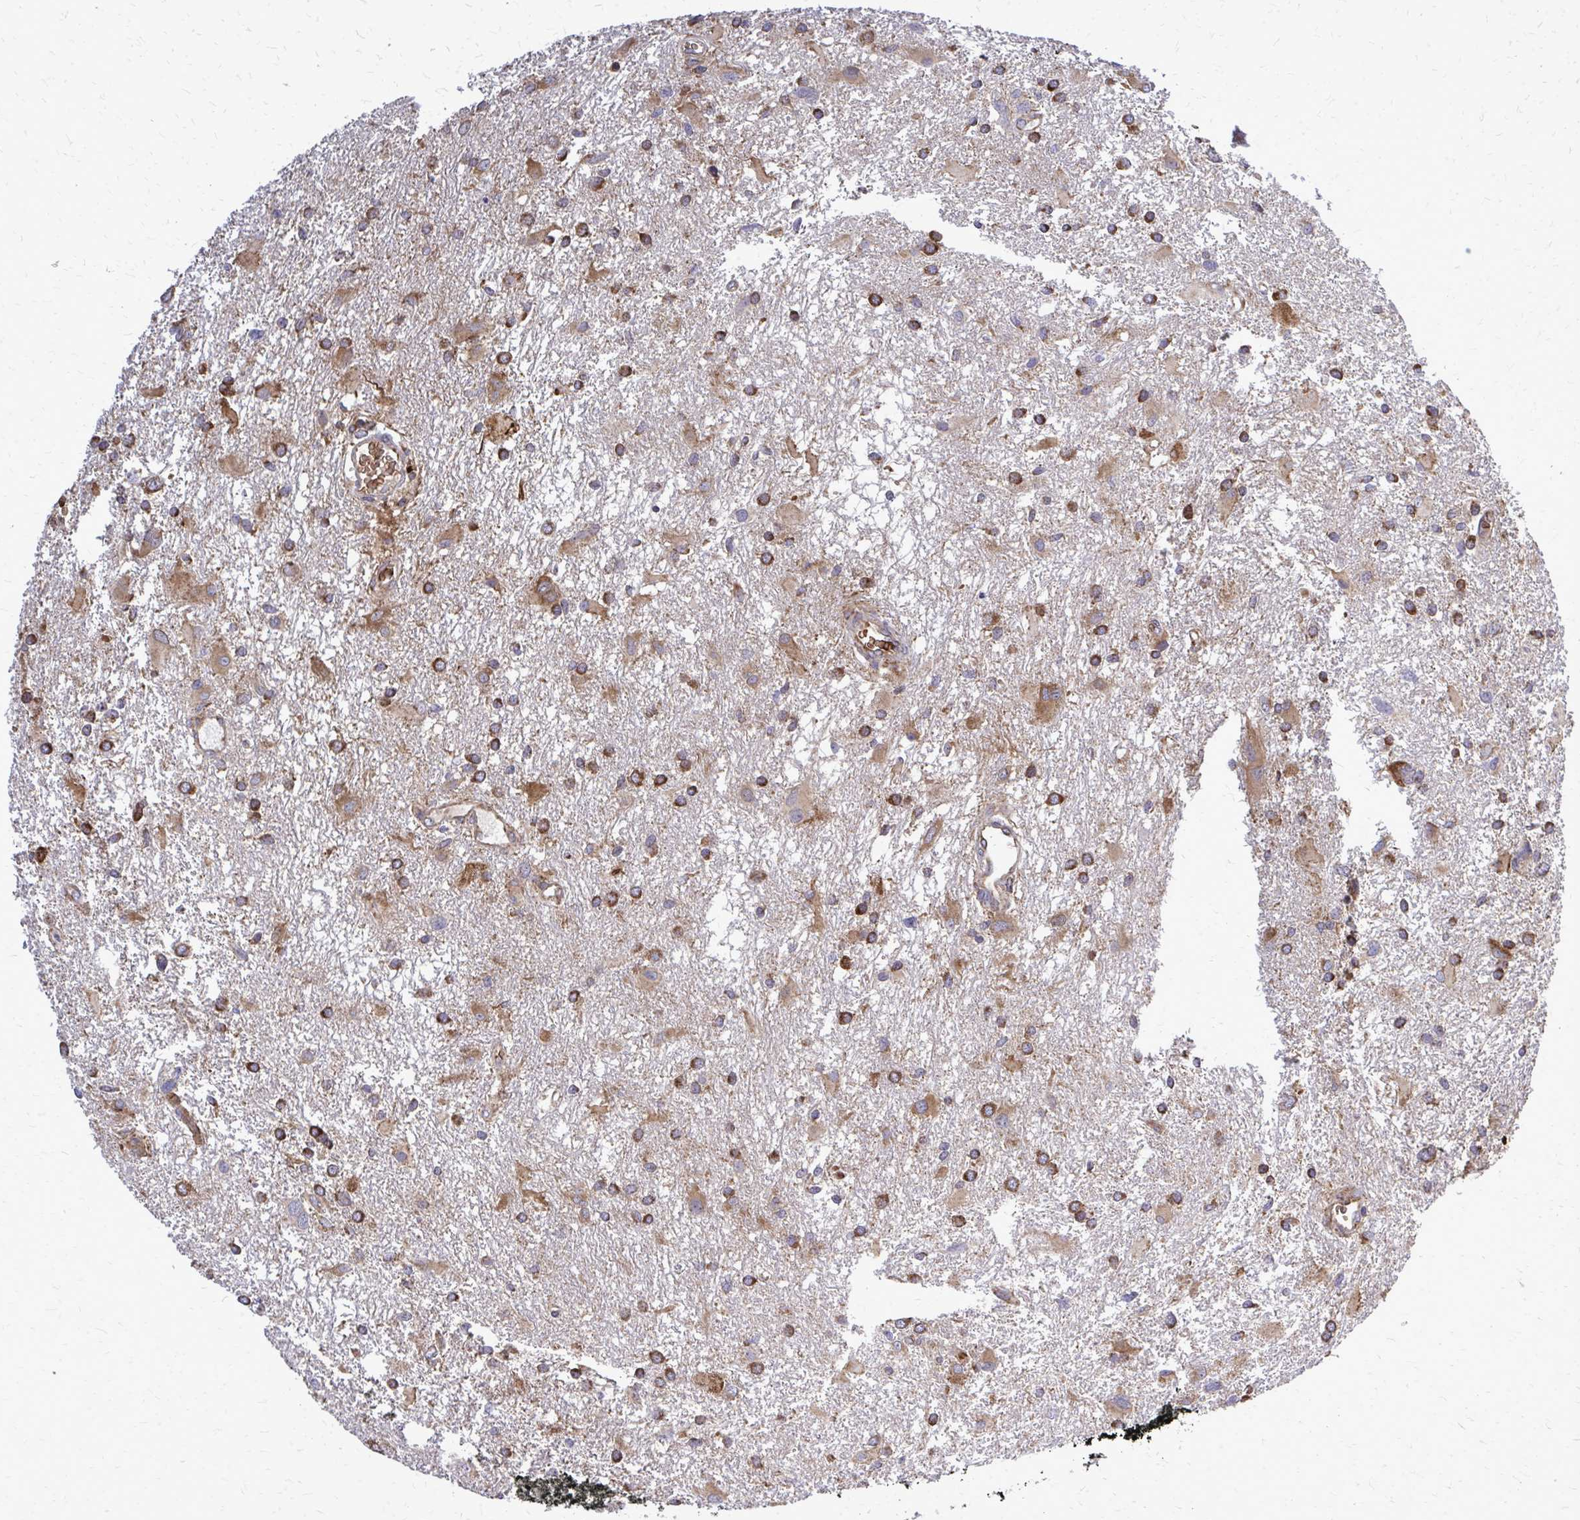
{"staining": {"intensity": "moderate", "quantity": ">75%", "location": "cytoplasmic/membranous"}, "tissue": "glioma", "cell_type": "Tumor cells", "image_type": "cancer", "snomed": [{"axis": "morphology", "description": "Glioma, malignant, High grade"}, {"axis": "topography", "description": "Brain"}], "caption": "Approximately >75% of tumor cells in human glioma show moderate cytoplasmic/membranous protein staining as visualized by brown immunohistochemical staining.", "gene": "PDK4", "patient": {"sex": "male", "age": 53}}